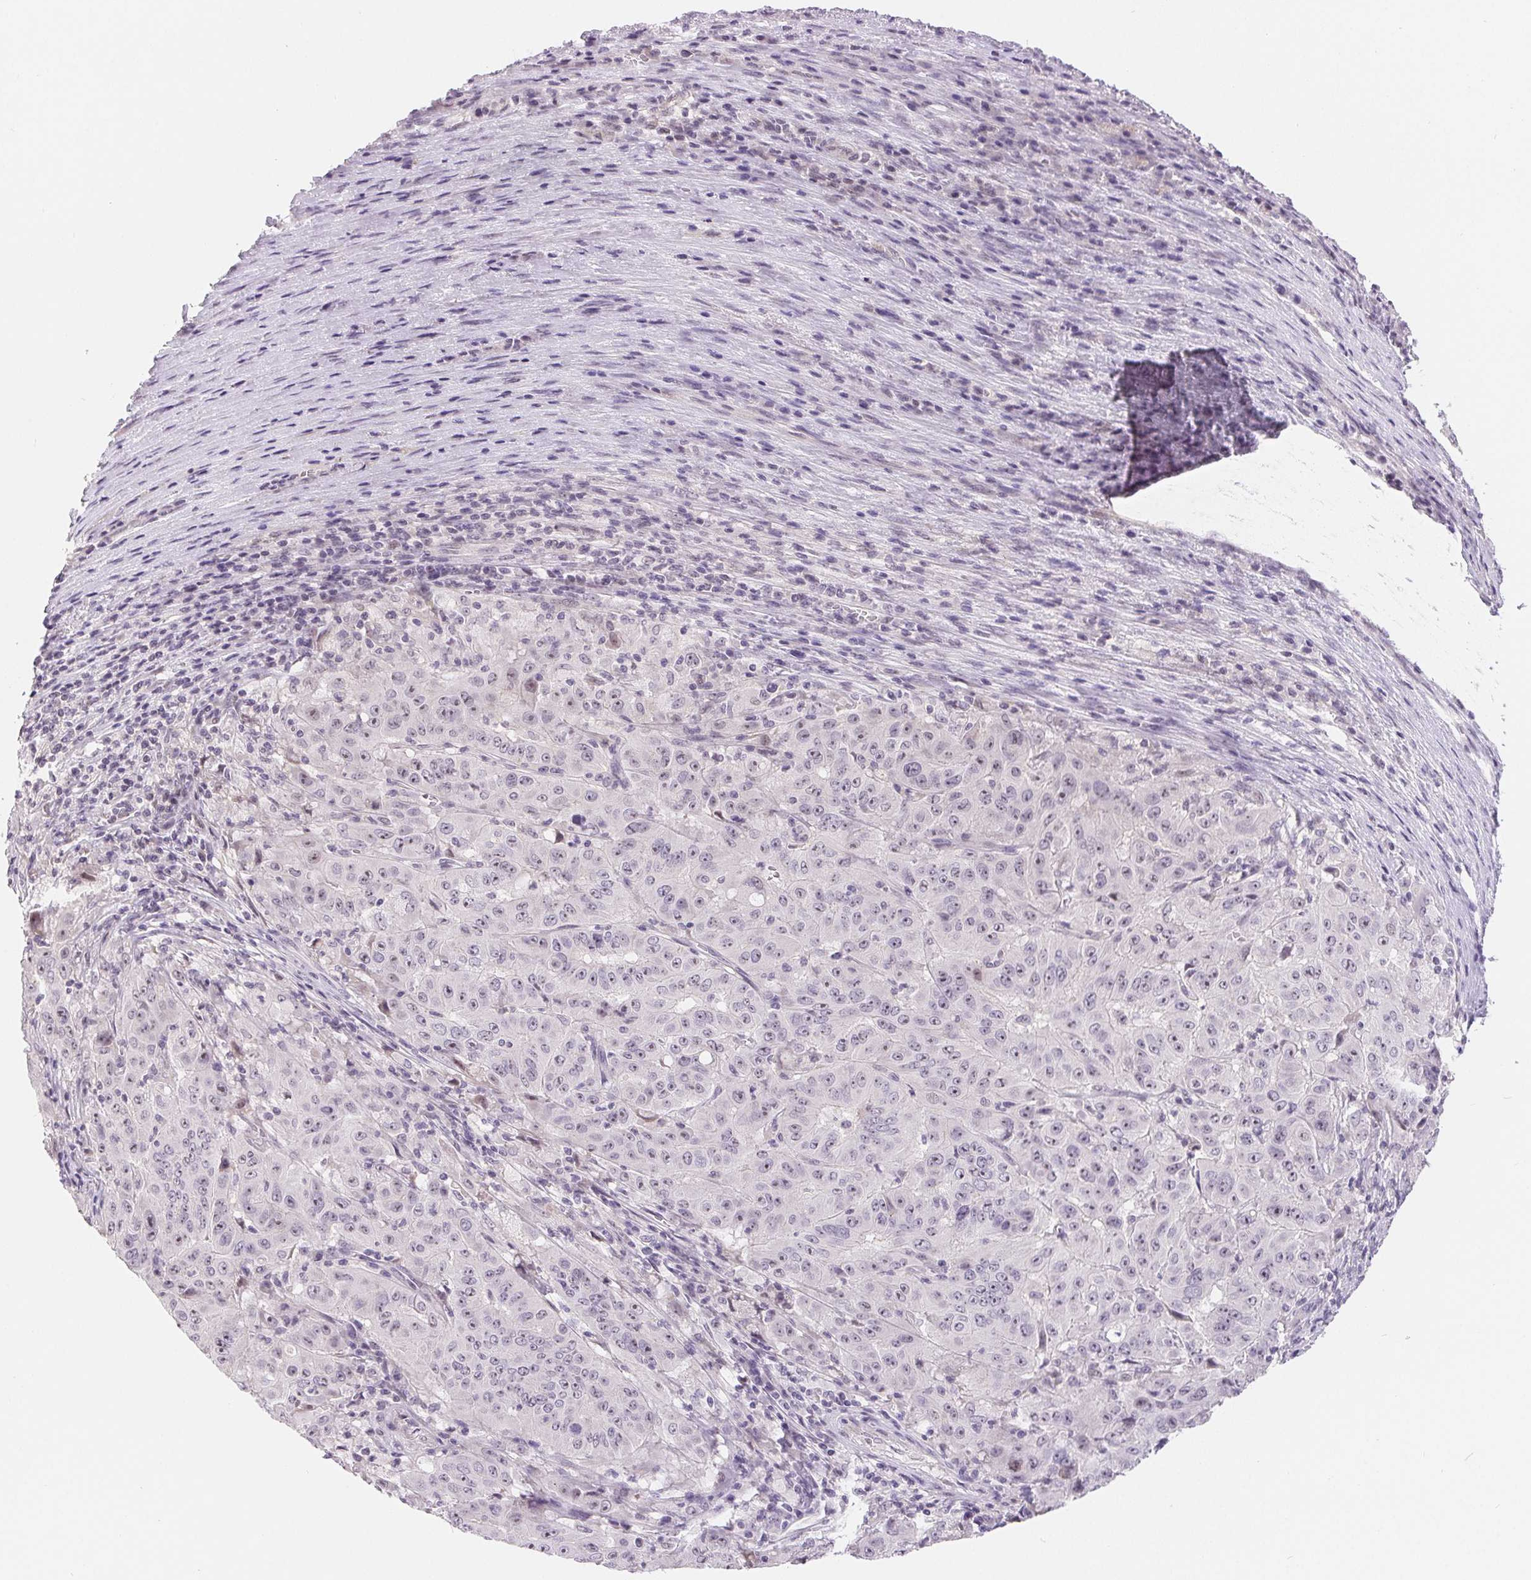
{"staining": {"intensity": "weak", "quantity": "<25%", "location": "nuclear"}, "tissue": "pancreatic cancer", "cell_type": "Tumor cells", "image_type": "cancer", "snomed": [{"axis": "morphology", "description": "Adenocarcinoma, NOS"}, {"axis": "topography", "description": "Pancreas"}], "caption": "Immunohistochemistry (IHC) of human pancreatic cancer displays no staining in tumor cells. Brightfield microscopy of immunohistochemistry stained with DAB (3,3'-diaminobenzidine) (brown) and hematoxylin (blue), captured at high magnification.", "gene": "LCA5L", "patient": {"sex": "male", "age": 63}}